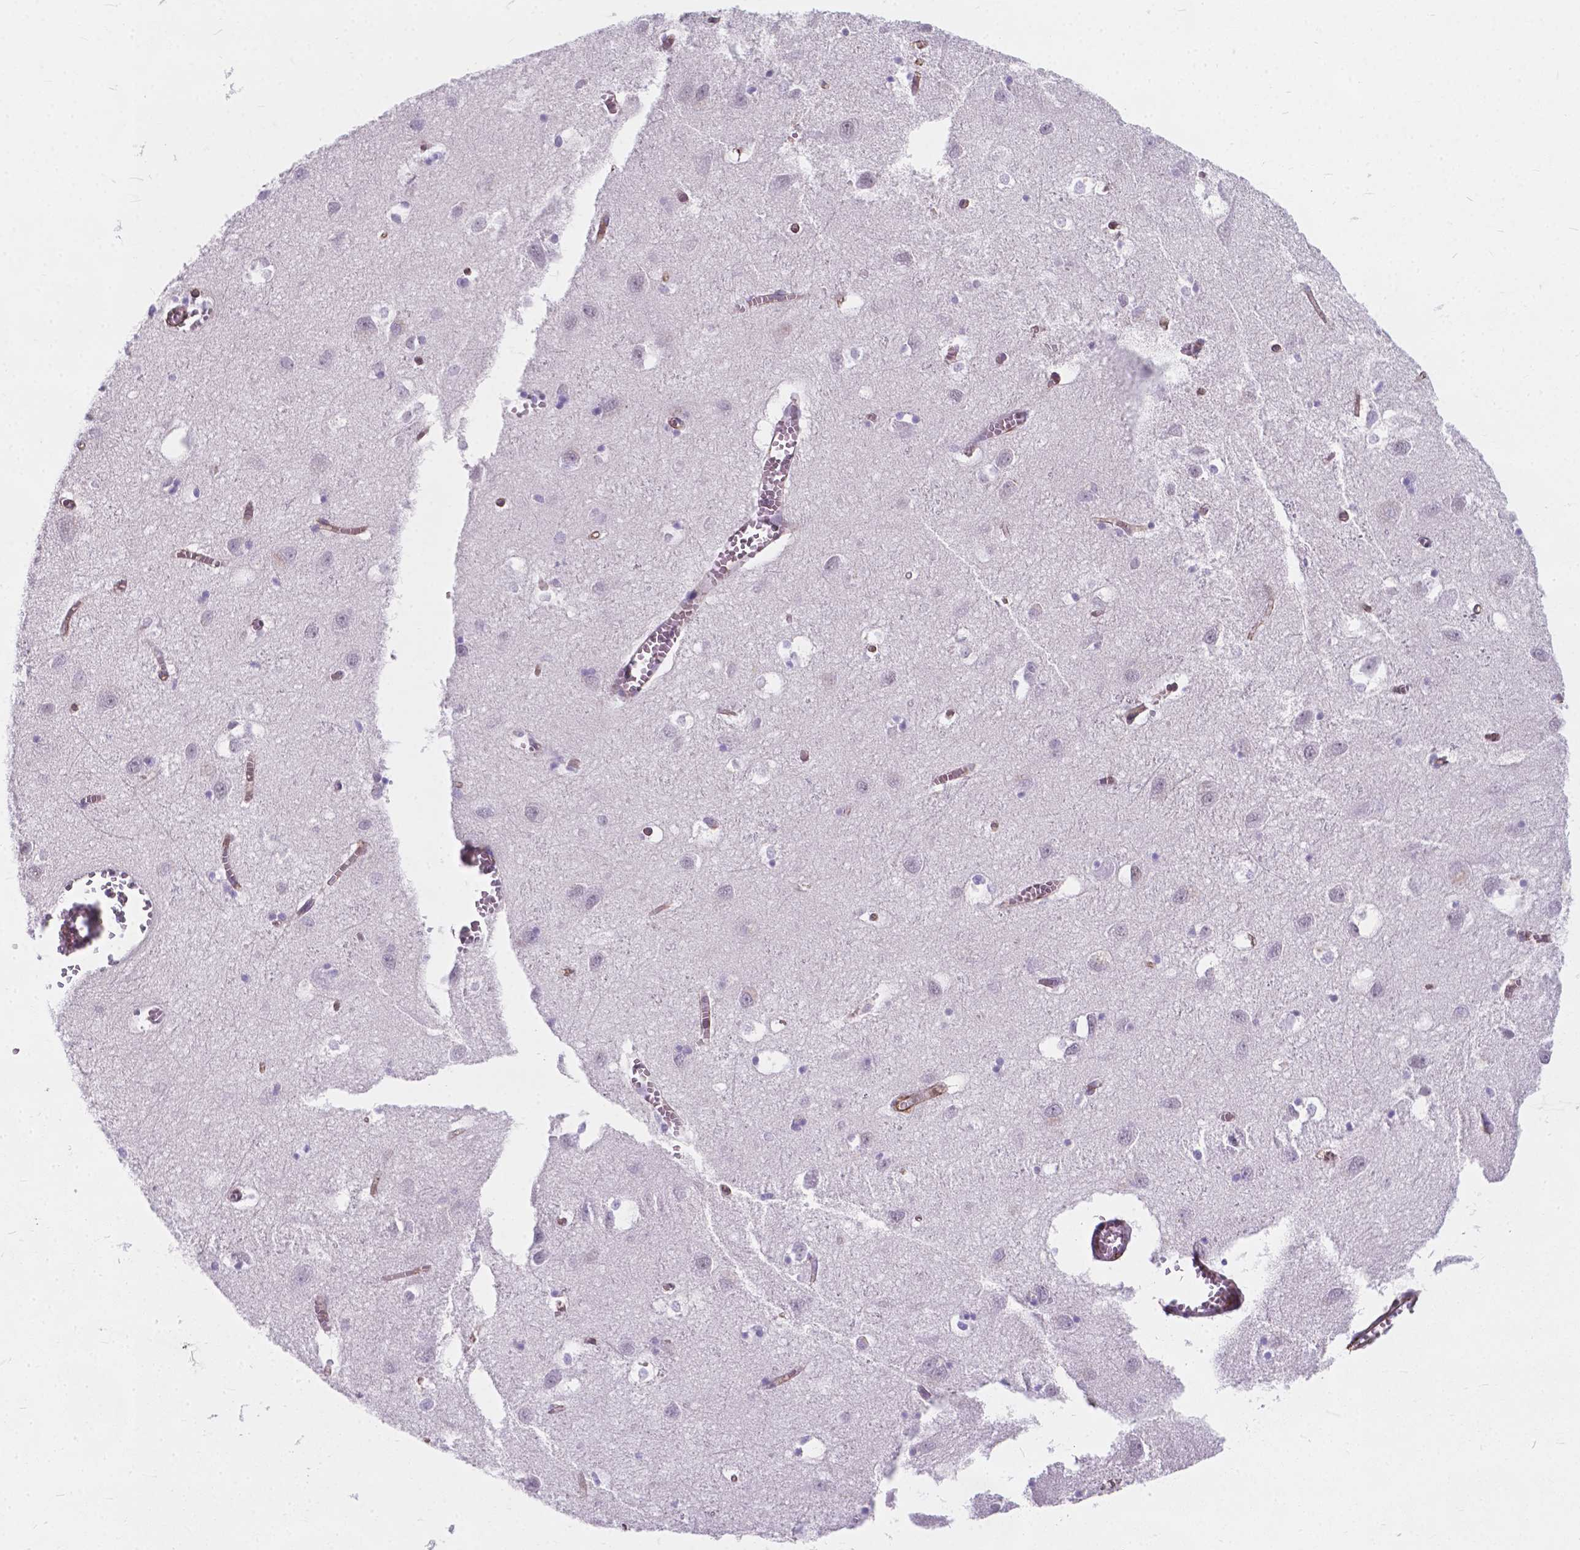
{"staining": {"intensity": "weak", "quantity": "25%-75%", "location": "cytoplasmic/membranous"}, "tissue": "cerebral cortex", "cell_type": "Endothelial cells", "image_type": "normal", "snomed": [{"axis": "morphology", "description": "Normal tissue, NOS"}, {"axis": "topography", "description": "Cerebral cortex"}], "caption": "Immunohistochemistry (IHC) micrograph of unremarkable human cerebral cortex stained for a protein (brown), which displays low levels of weak cytoplasmic/membranous expression in approximately 25%-75% of endothelial cells.", "gene": "KIAA0040", "patient": {"sex": "male", "age": 70}}